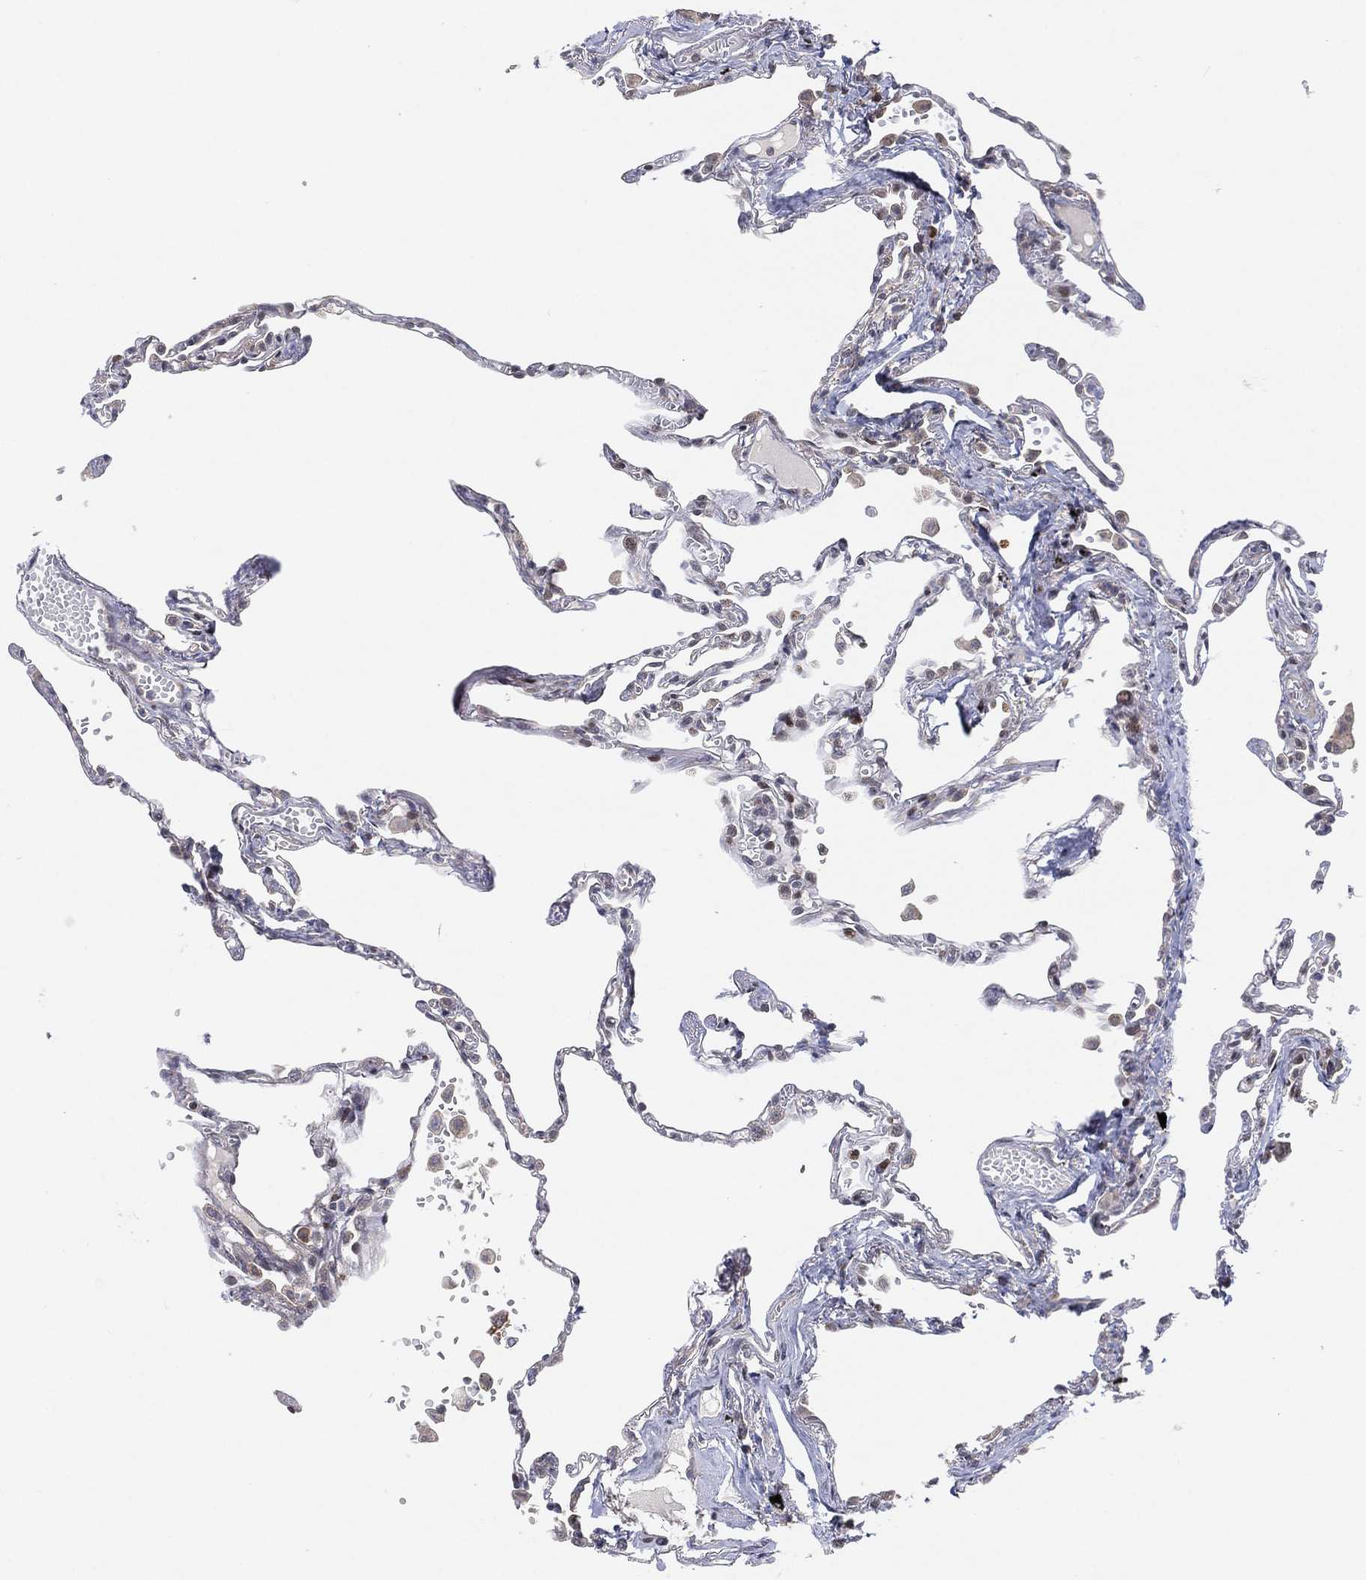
{"staining": {"intensity": "moderate", "quantity": "<25%", "location": "cytoplasmic/membranous"}, "tissue": "lung", "cell_type": "Alveolar cells", "image_type": "normal", "snomed": [{"axis": "morphology", "description": "Normal tissue, NOS"}, {"axis": "topography", "description": "Lung"}], "caption": "IHC of benign human lung shows low levels of moderate cytoplasmic/membranous staining in approximately <25% of alveolar cells.", "gene": "TMTC4", "patient": {"sex": "male", "age": 78}}